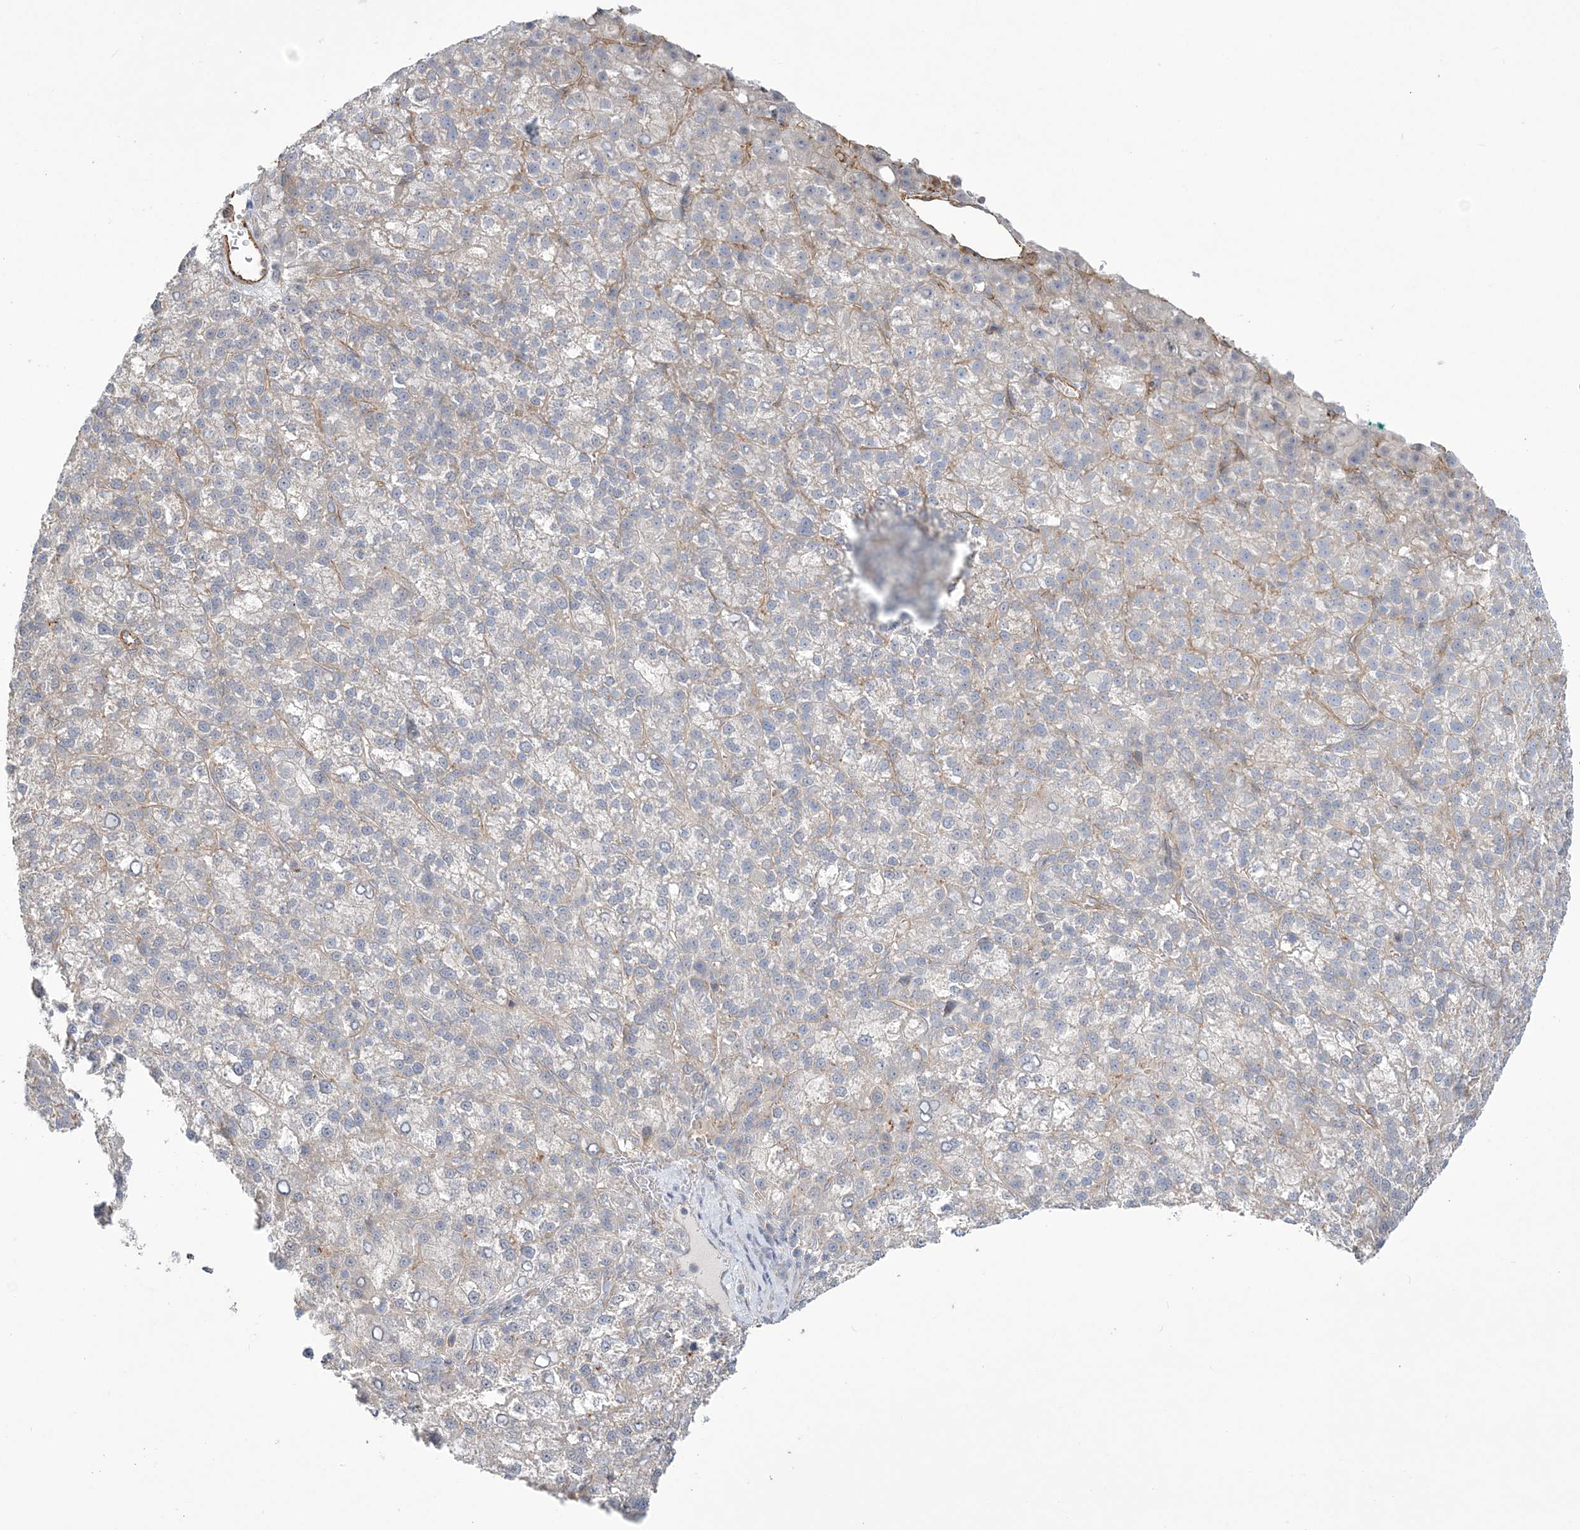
{"staining": {"intensity": "negative", "quantity": "none", "location": "none"}, "tissue": "liver cancer", "cell_type": "Tumor cells", "image_type": "cancer", "snomed": [{"axis": "morphology", "description": "Carcinoma, Hepatocellular, NOS"}, {"axis": "topography", "description": "Liver"}], "caption": "A histopathology image of human liver cancer is negative for staining in tumor cells.", "gene": "ZNF821", "patient": {"sex": "female", "age": 58}}